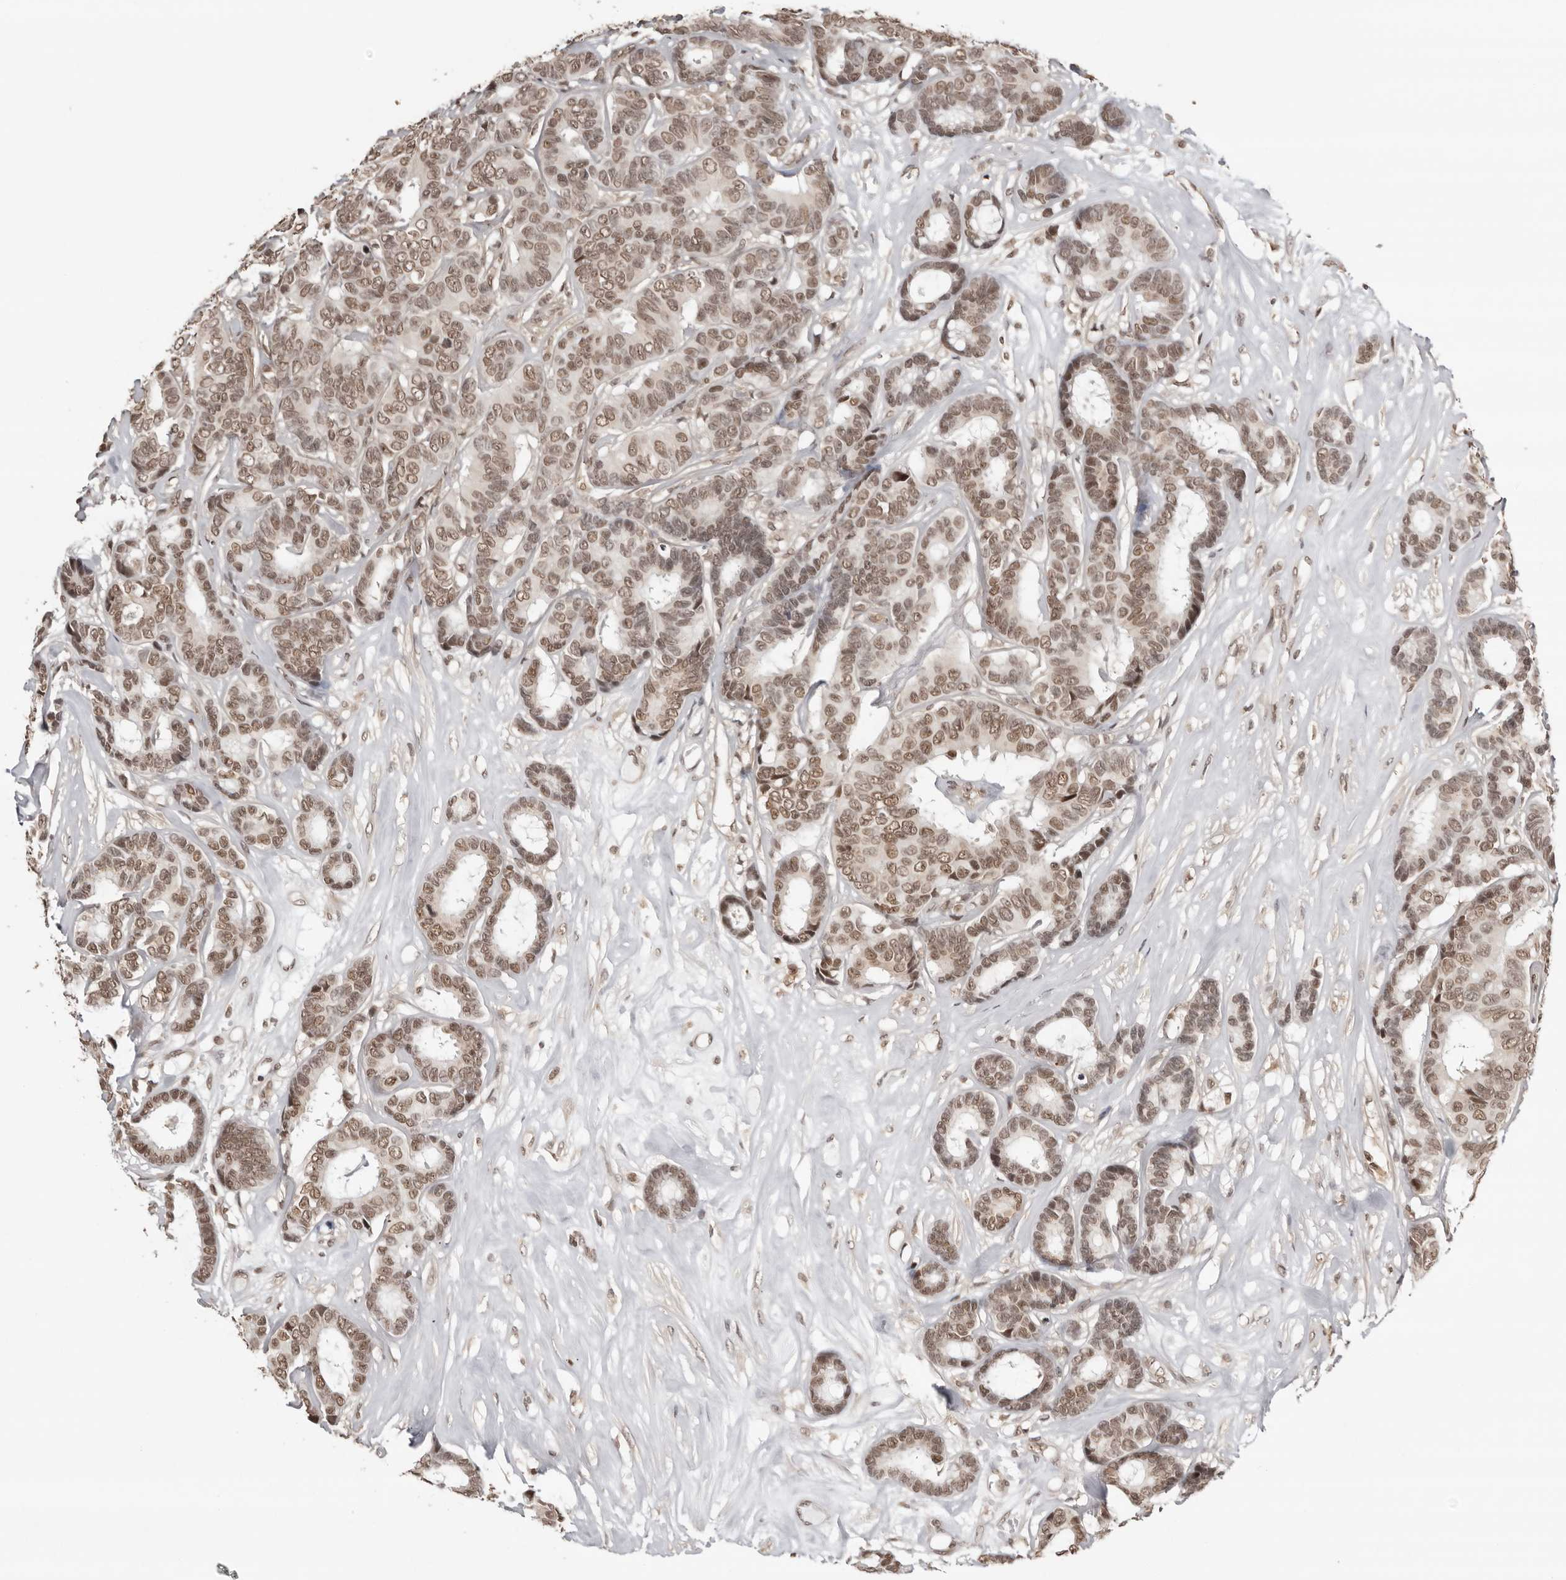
{"staining": {"intensity": "moderate", "quantity": ">75%", "location": "nuclear"}, "tissue": "breast cancer", "cell_type": "Tumor cells", "image_type": "cancer", "snomed": [{"axis": "morphology", "description": "Duct carcinoma"}, {"axis": "topography", "description": "Breast"}], "caption": "Immunohistochemistry image of neoplastic tissue: breast cancer stained using IHC reveals medium levels of moderate protein expression localized specifically in the nuclear of tumor cells, appearing as a nuclear brown color.", "gene": "SDE2", "patient": {"sex": "female", "age": 87}}